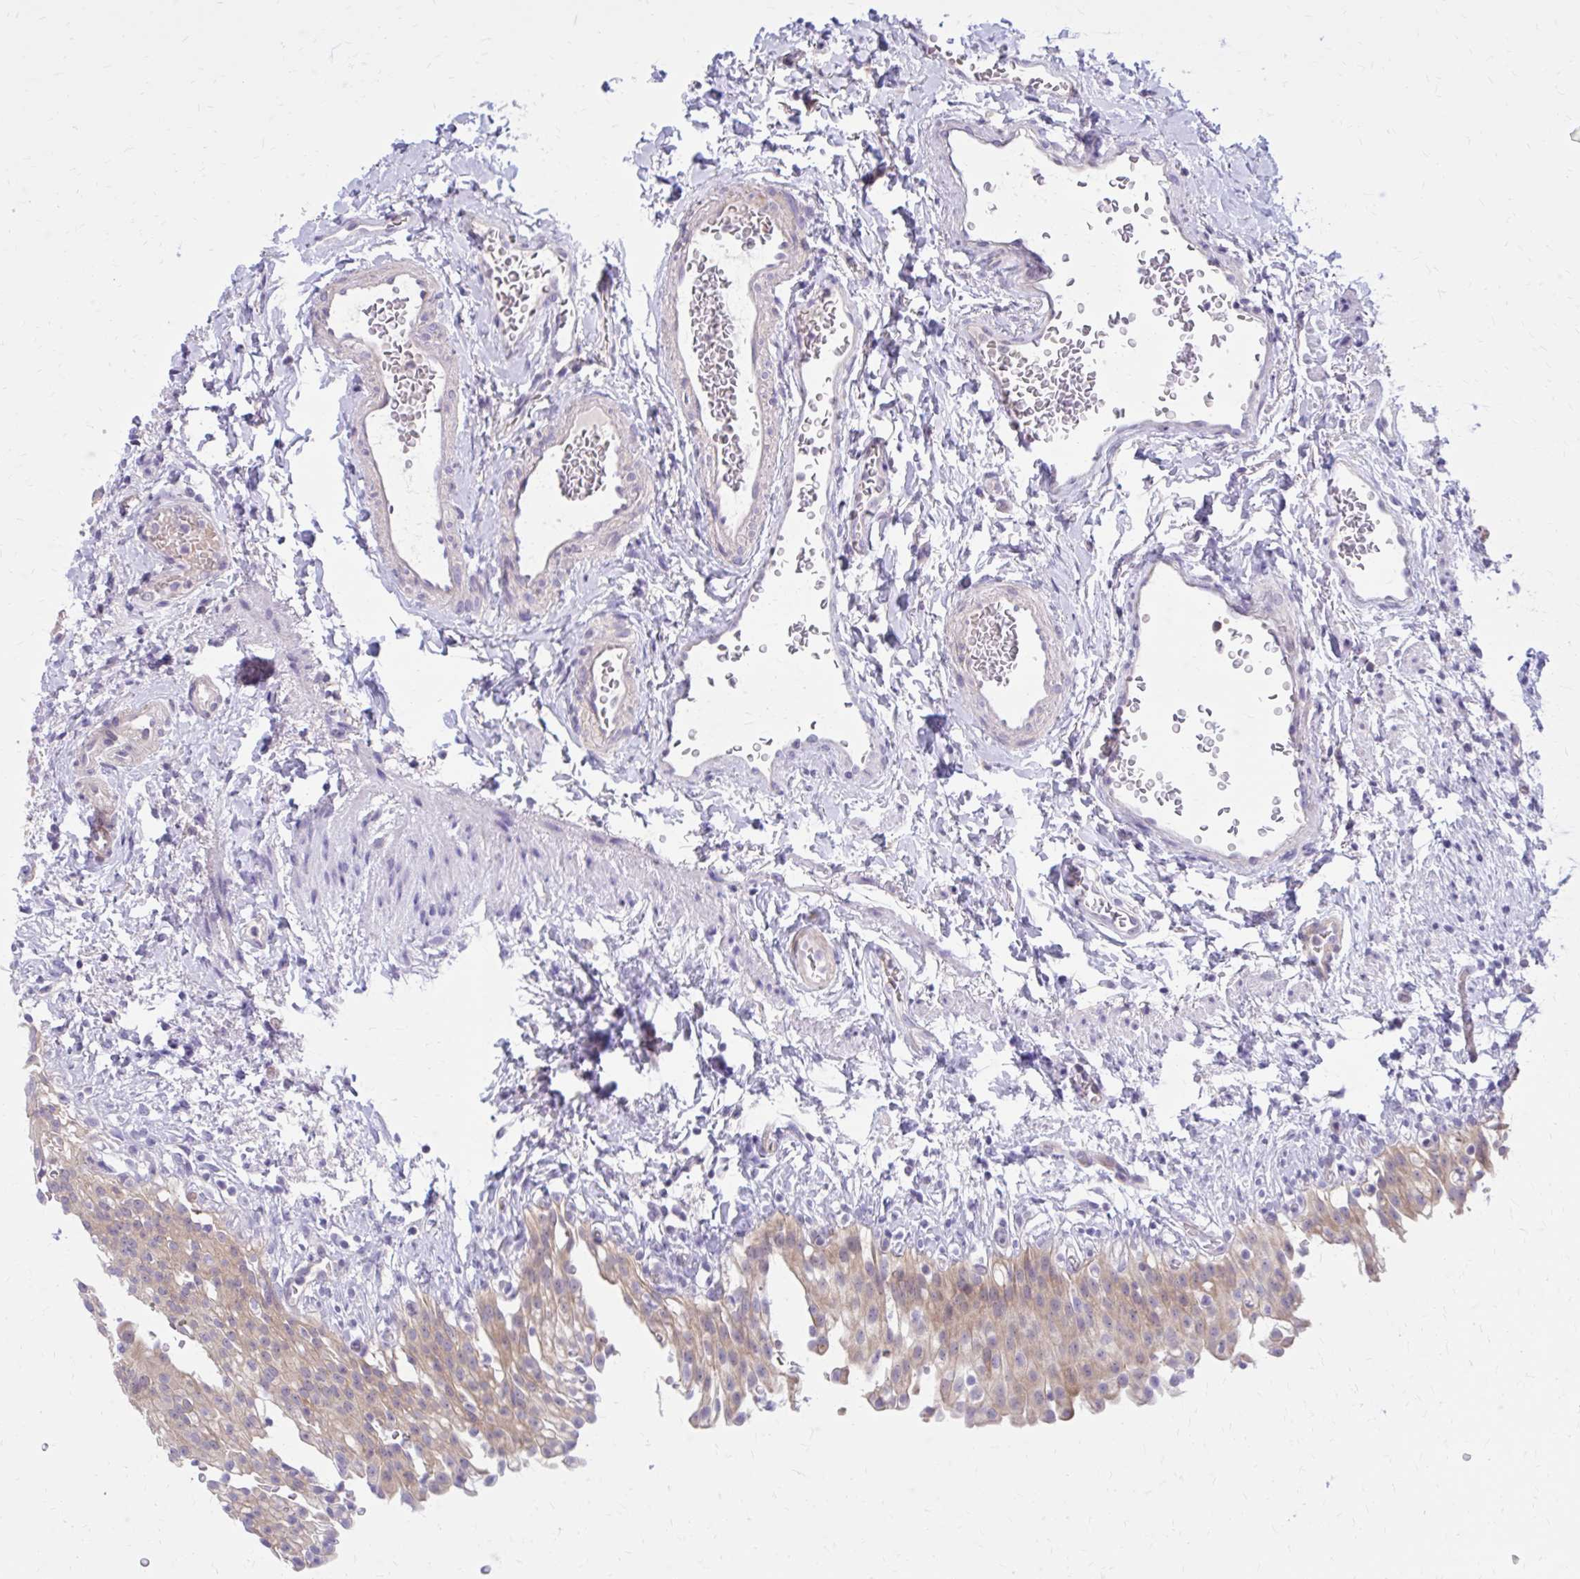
{"staining": {"intensity": "weak", "quantity": ">75%", "location": "cytoplasmic/membranous"}, "tissue": "urinary bladder", "cell_type": "Urothelial cells", "image_type": "normal", "snomed": [{"axis": "morphology", "description": "Normal tissue, NOS"}, {"axis": "topography", "description": "Urinary bladder"}, {"axis": "topography", "description": "Peripheral nerve tissue"}], "caption": "Weak cytoplasmic/membranous expression for a protein is seen in about >75% of urothelial cells of normal urinary bladder using immunohistochemistry.", "gene": "DBI", "patient": {"sex": "female", "age": 60}}